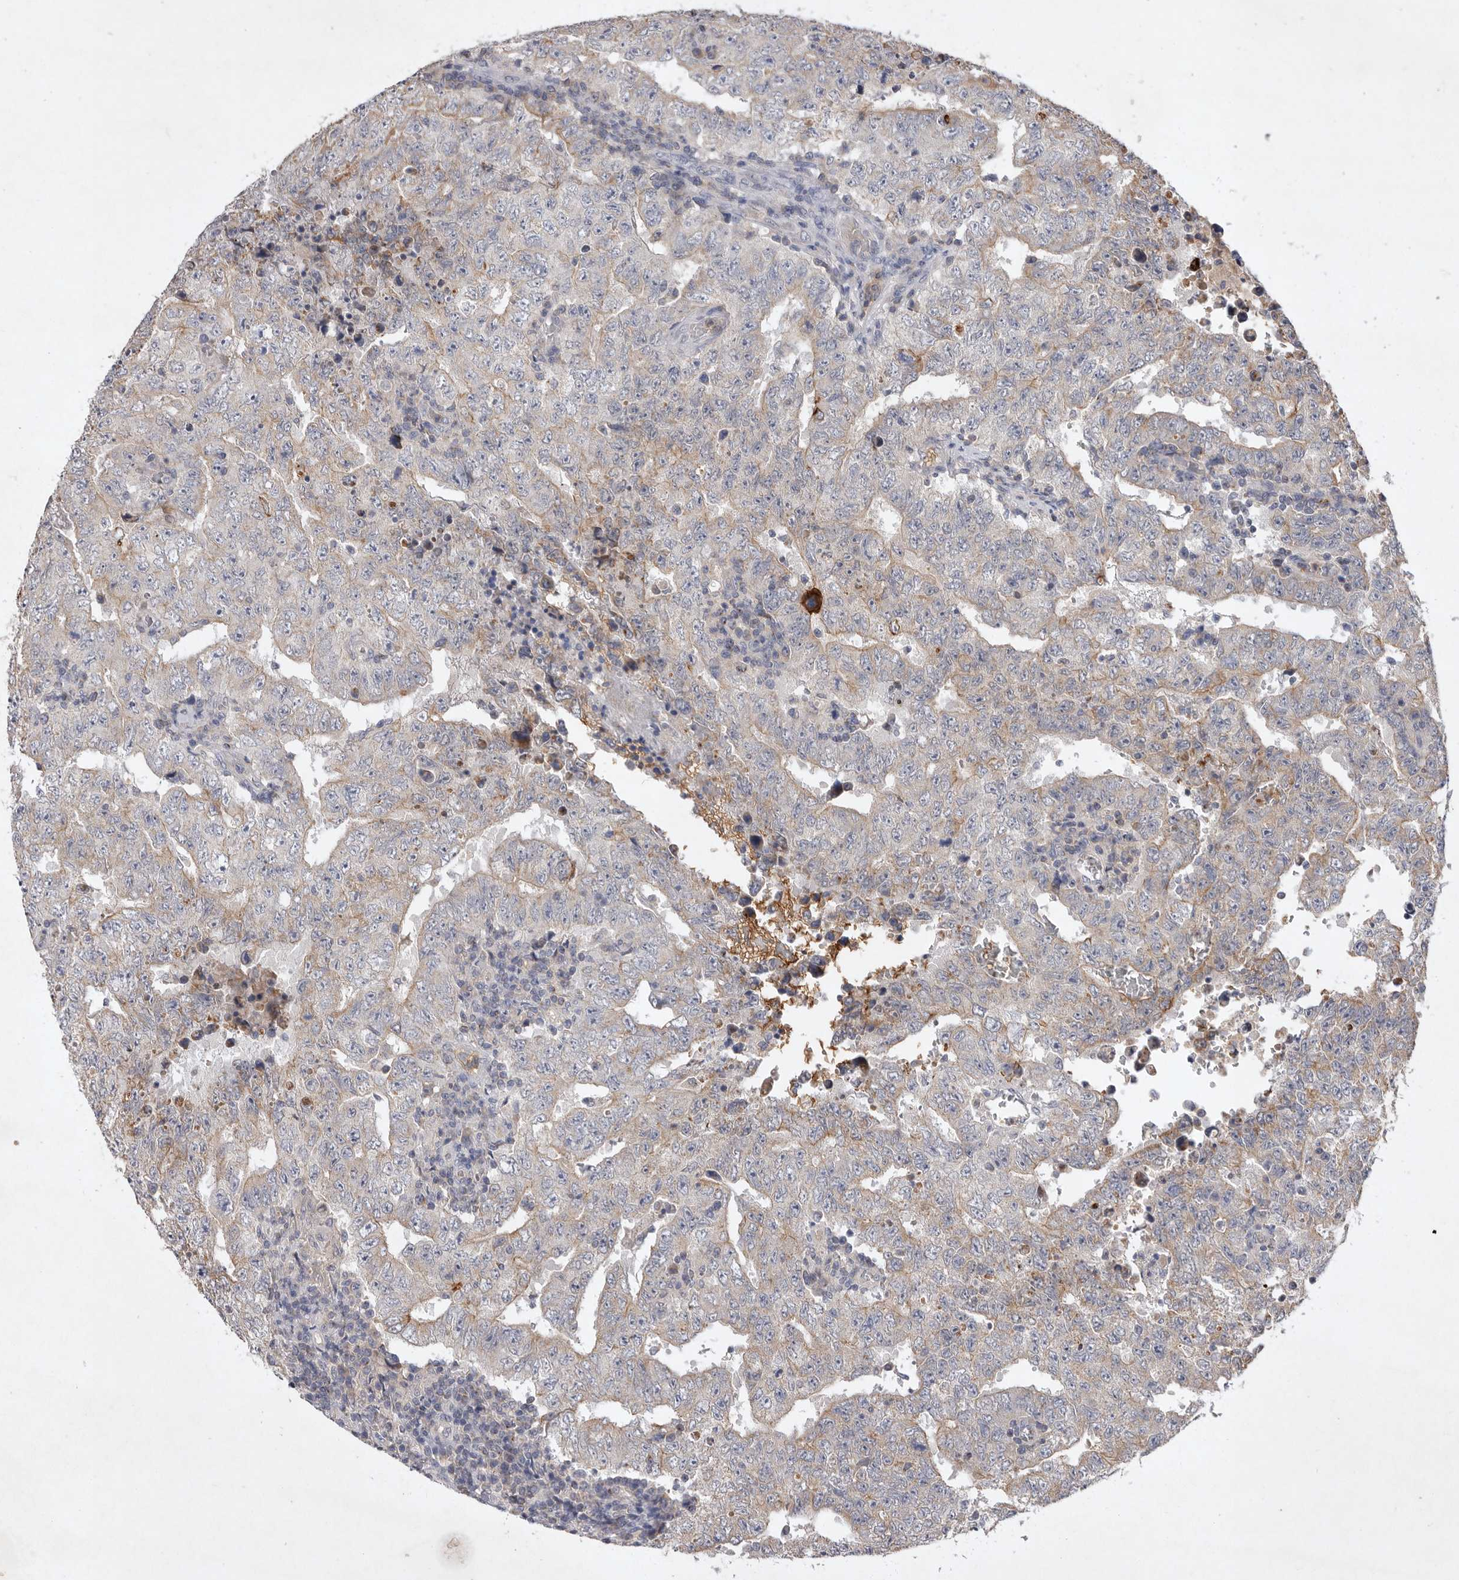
{"staining": {"intensity": "weak", "quantity": "<25%", "location": "cytoplasmic/membranous"}, "tissue": "testis cancer", "cell_type": "Tumor cells", "image_type": "cancer", "snomed": [{"axis": "morphology", "description": "Carcinoma, Embryonal, NOS"}, {"axis": "topography", "description": "Testis"}], "caption": "A micrograph of human testis cancer (embryonal carcinoma) is negative for staining in tumor cells.", "gene": "TNFSF14", "patient": {"sex": "male", "age": 26}}